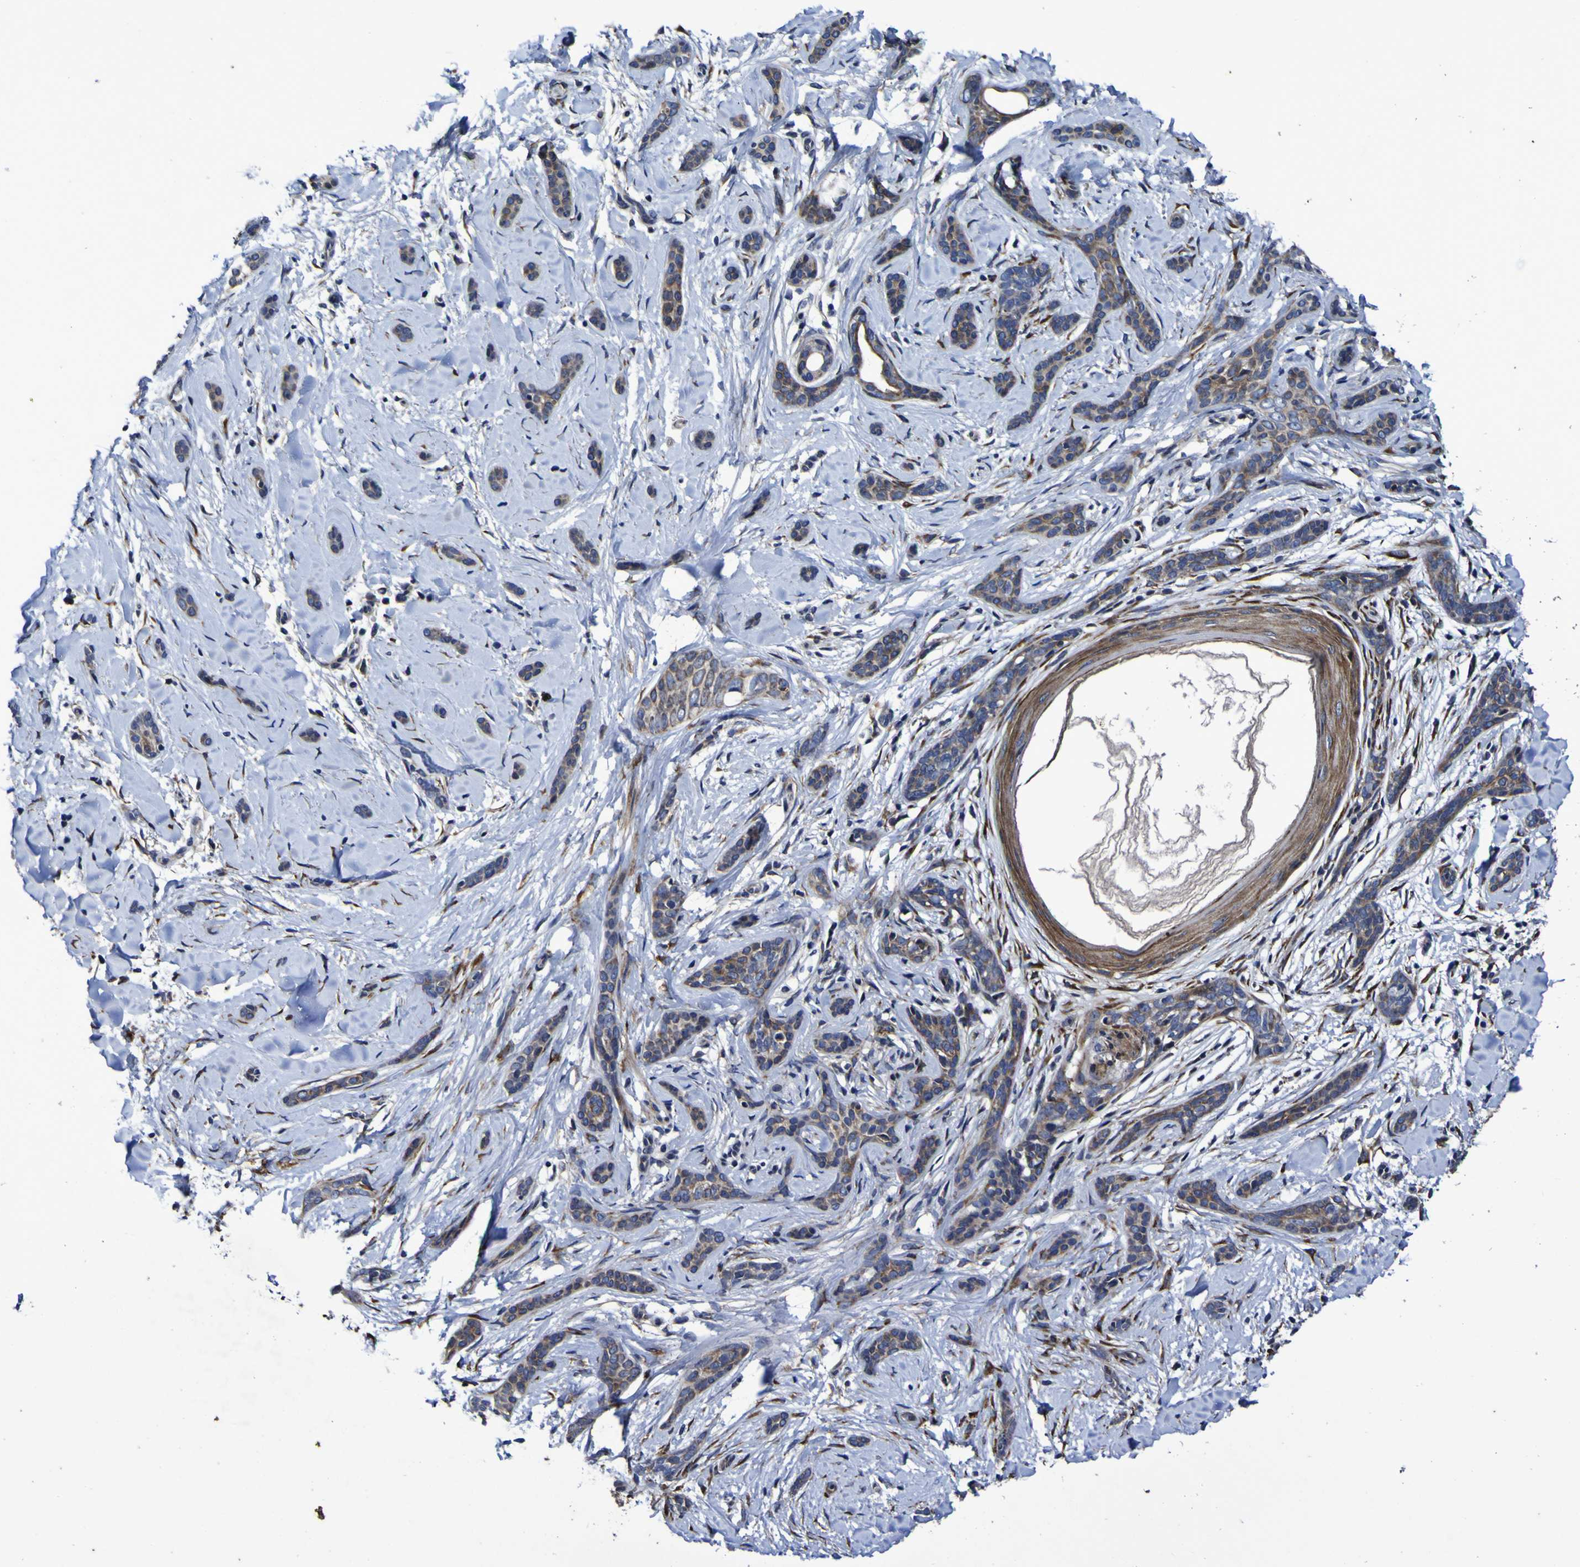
{"staining": {"intensity": "moderate", "quantity": ">75%", "location": "cytoplasmic/membranous"}, "tissue": "skin cancer", "cell_type": "Tumor cells", "image_type": "cancer", "snomed": [{"axis": "morphology", "description": "Basal cell carcinoma"}, {"axis": "morphology", "description": "Adnexal tumor, benign"}, {"axis": "topography", "description": "Skin"}], "caption": "Immunohistochemical staining of human skin cancer (benign adnexal tumor) reveals moderate cytoplasmic/membranous protein staining in approximately >75% of tumor cells.", "gene": "P3H1", "patient": {"sex": "female", "age": 42}}